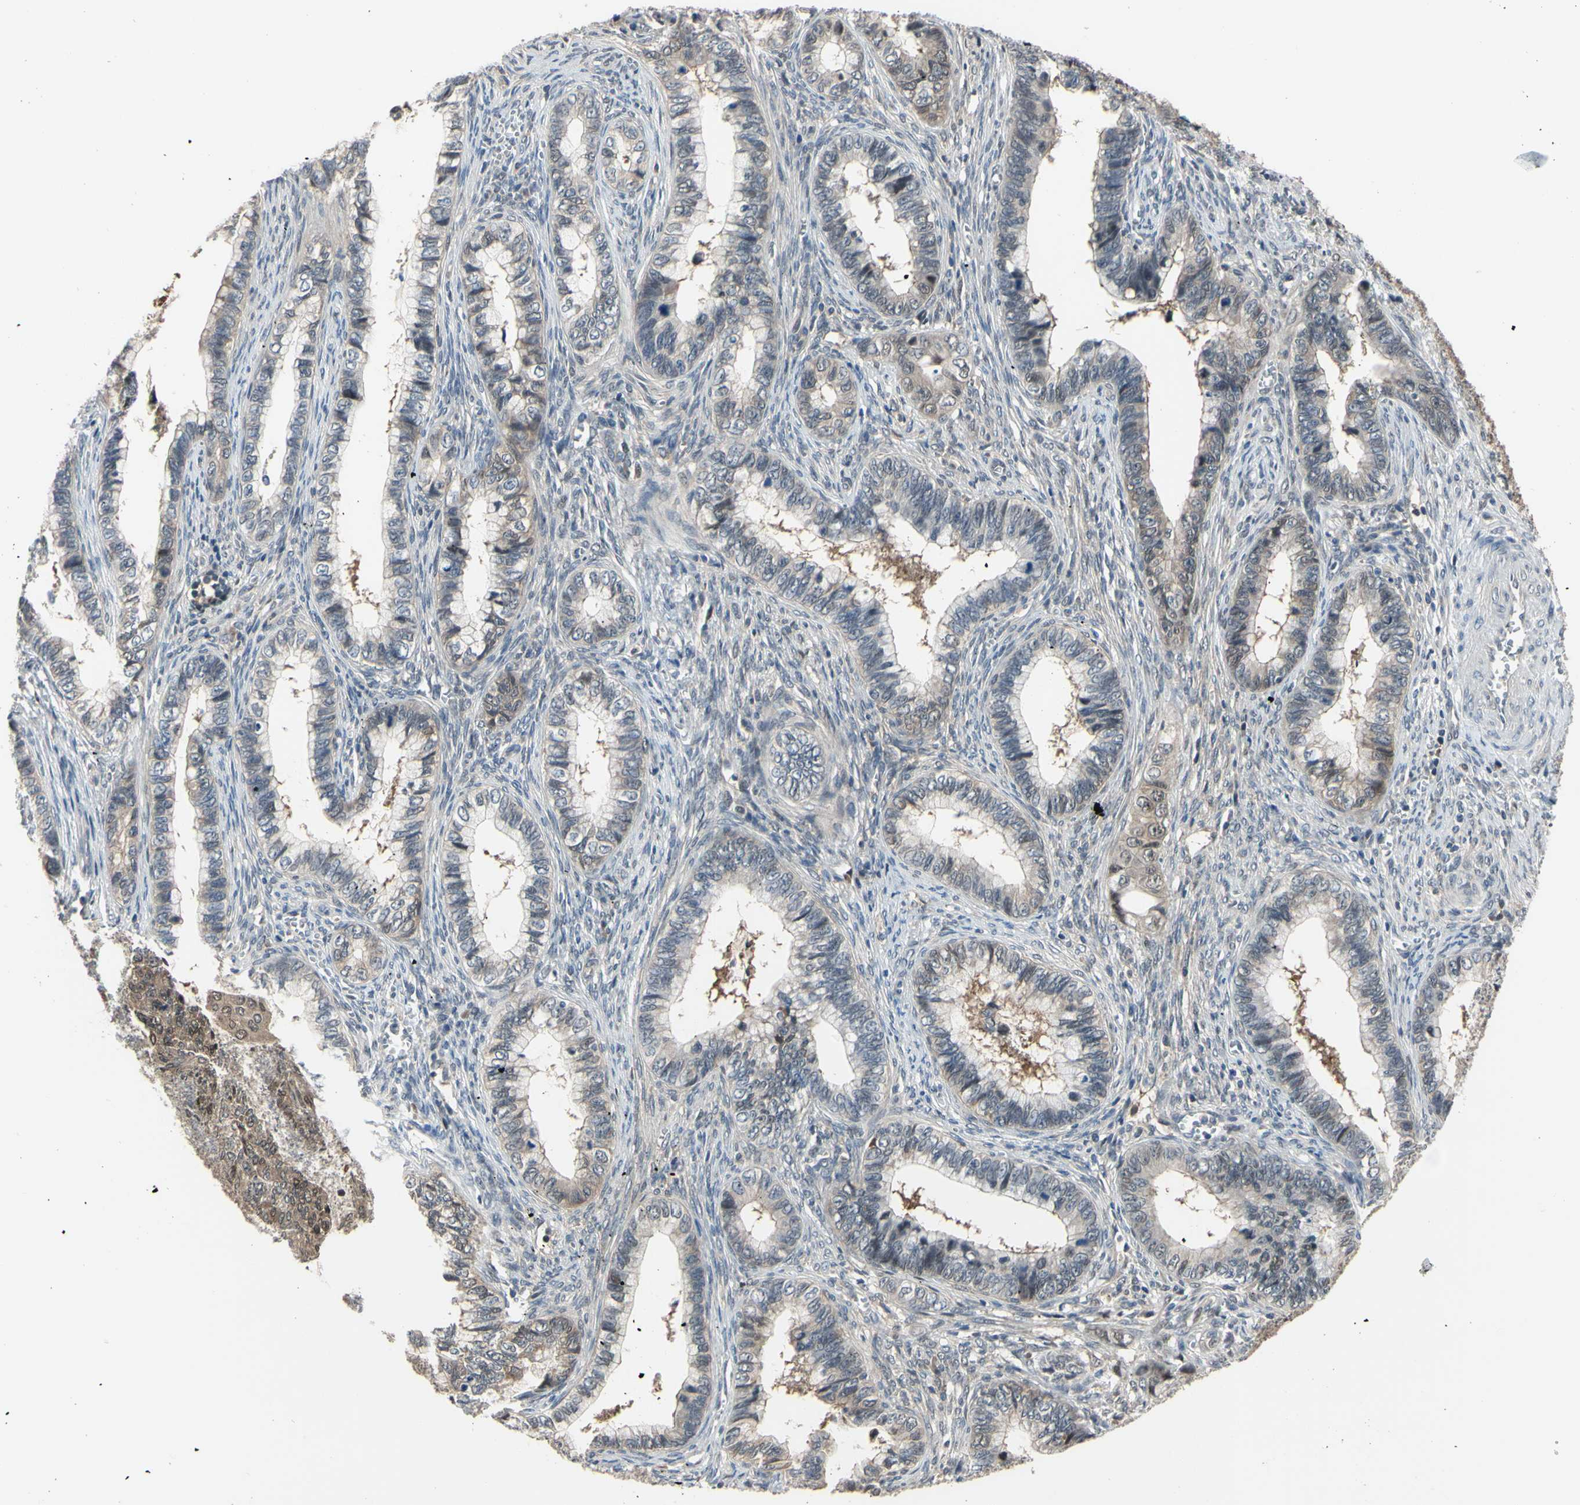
{"staining": {"intensity": "negative", "quantity": "none", "location": "none"}, "tissue": "cervical cancer", "cell_type": "Tumor cells", "image_type": "cancer", "snomed": [{"axis": "morphology", "description": "Adenocarcinoma, NOS"}, {"axis": "topography", "description": "Cervix"}], "caption": "This is an IHC photomicrograph of cervical cancer. There is no positivity in tumor cells.", "gene": "HSPA4", "patient": {"sex": "female", "age": 44}}